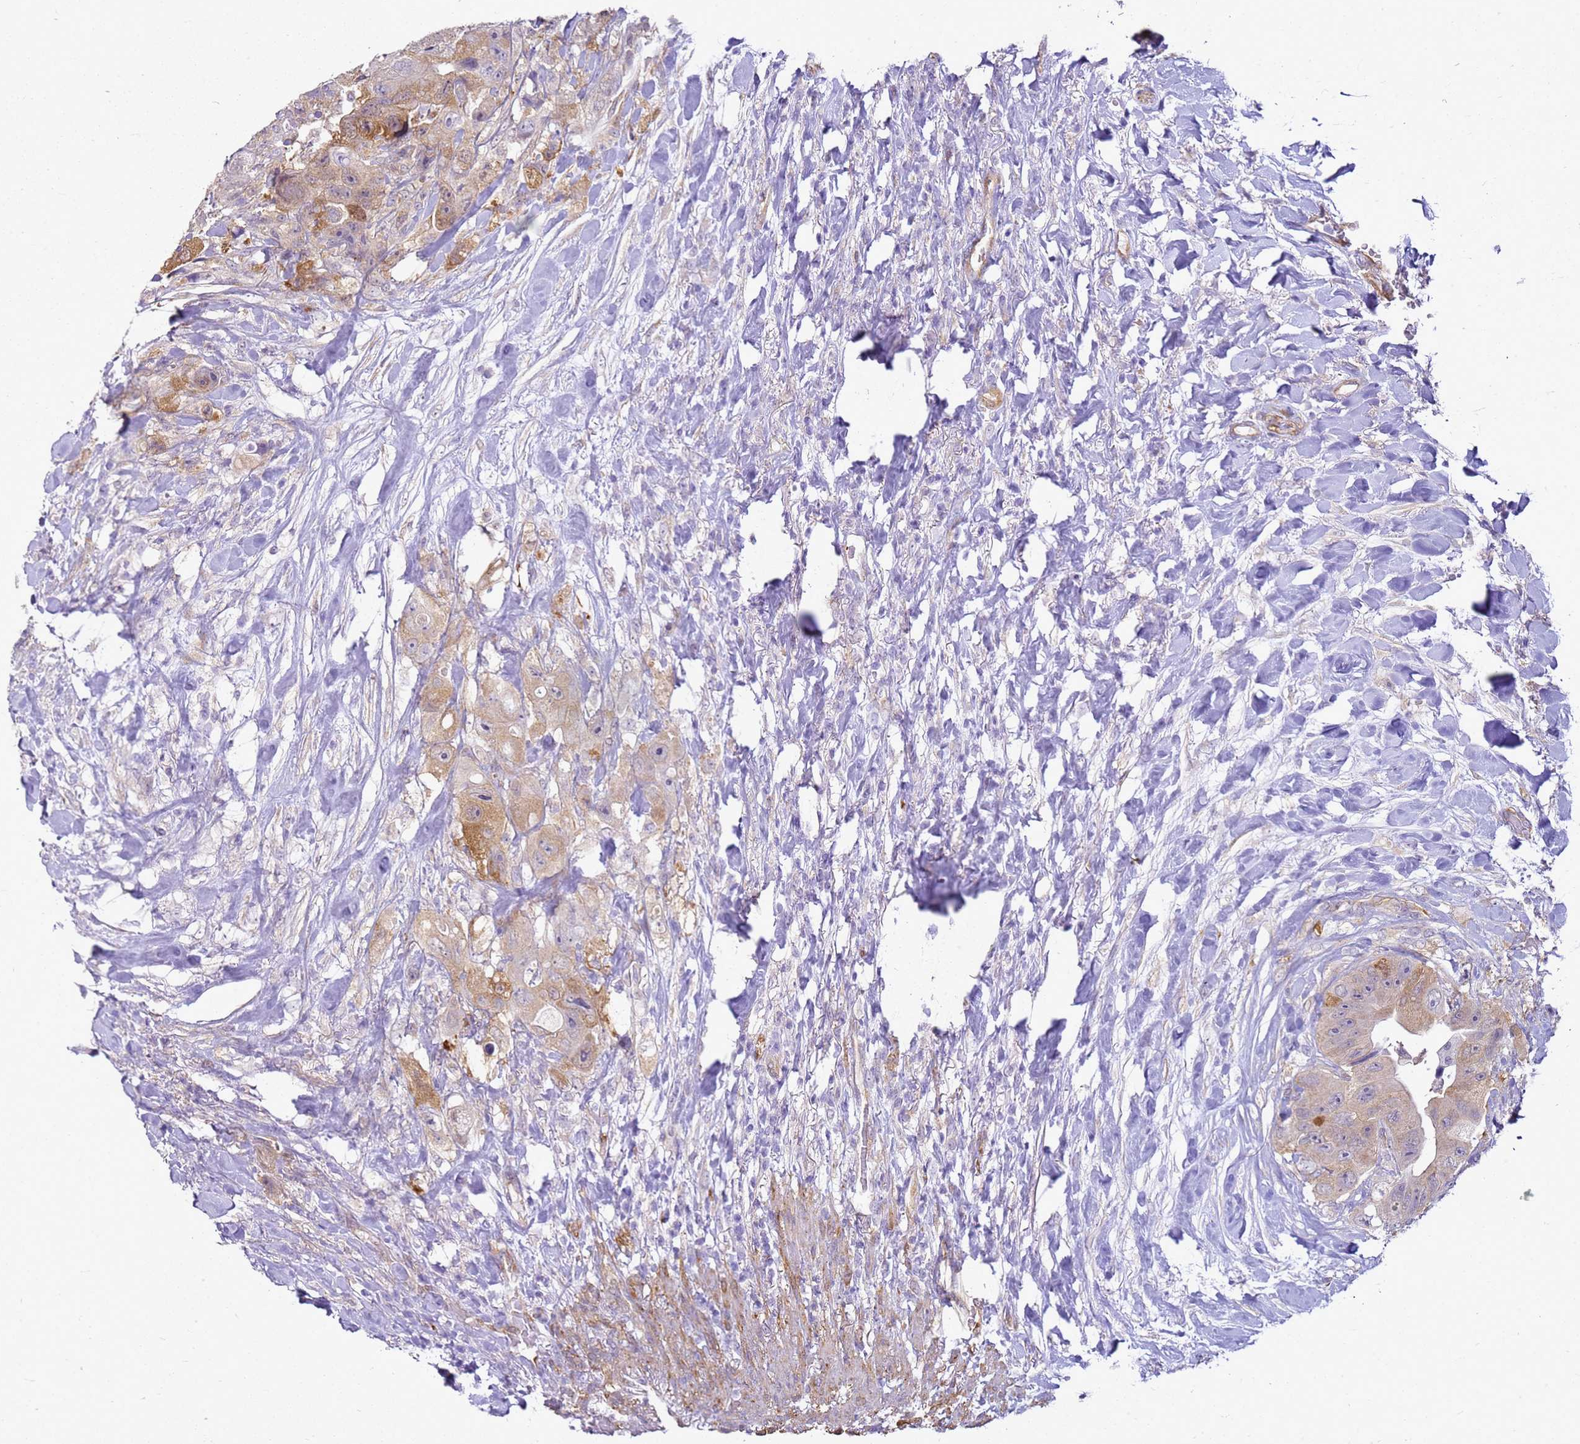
{"staining": {"intensity": "weak", "quantity": ">75%", "location": "cytoplasmic/membranous"}, "tissue": "colorectal cancer", "cell_type": "Tumor cells", "image_type": "cancer", "snomed": [{"axis": "morphology", "description": "Adenocarcinoma, NOS"}, {"axis": "topography", "description": "Colon"}], "caption": "Colorectal cancer stained with IHC reveals weak cytoplasmic/membranous positivity in approximately >75% of tumor cells. The staining is performed using DAB (3,3'-diaminobenzidine) brown chromogen to label protein expression. The nuclei are counter-stained blue using hematoxylin.", "gene": "HSPB1", "patient": {"sex": "female", "age": 46}}